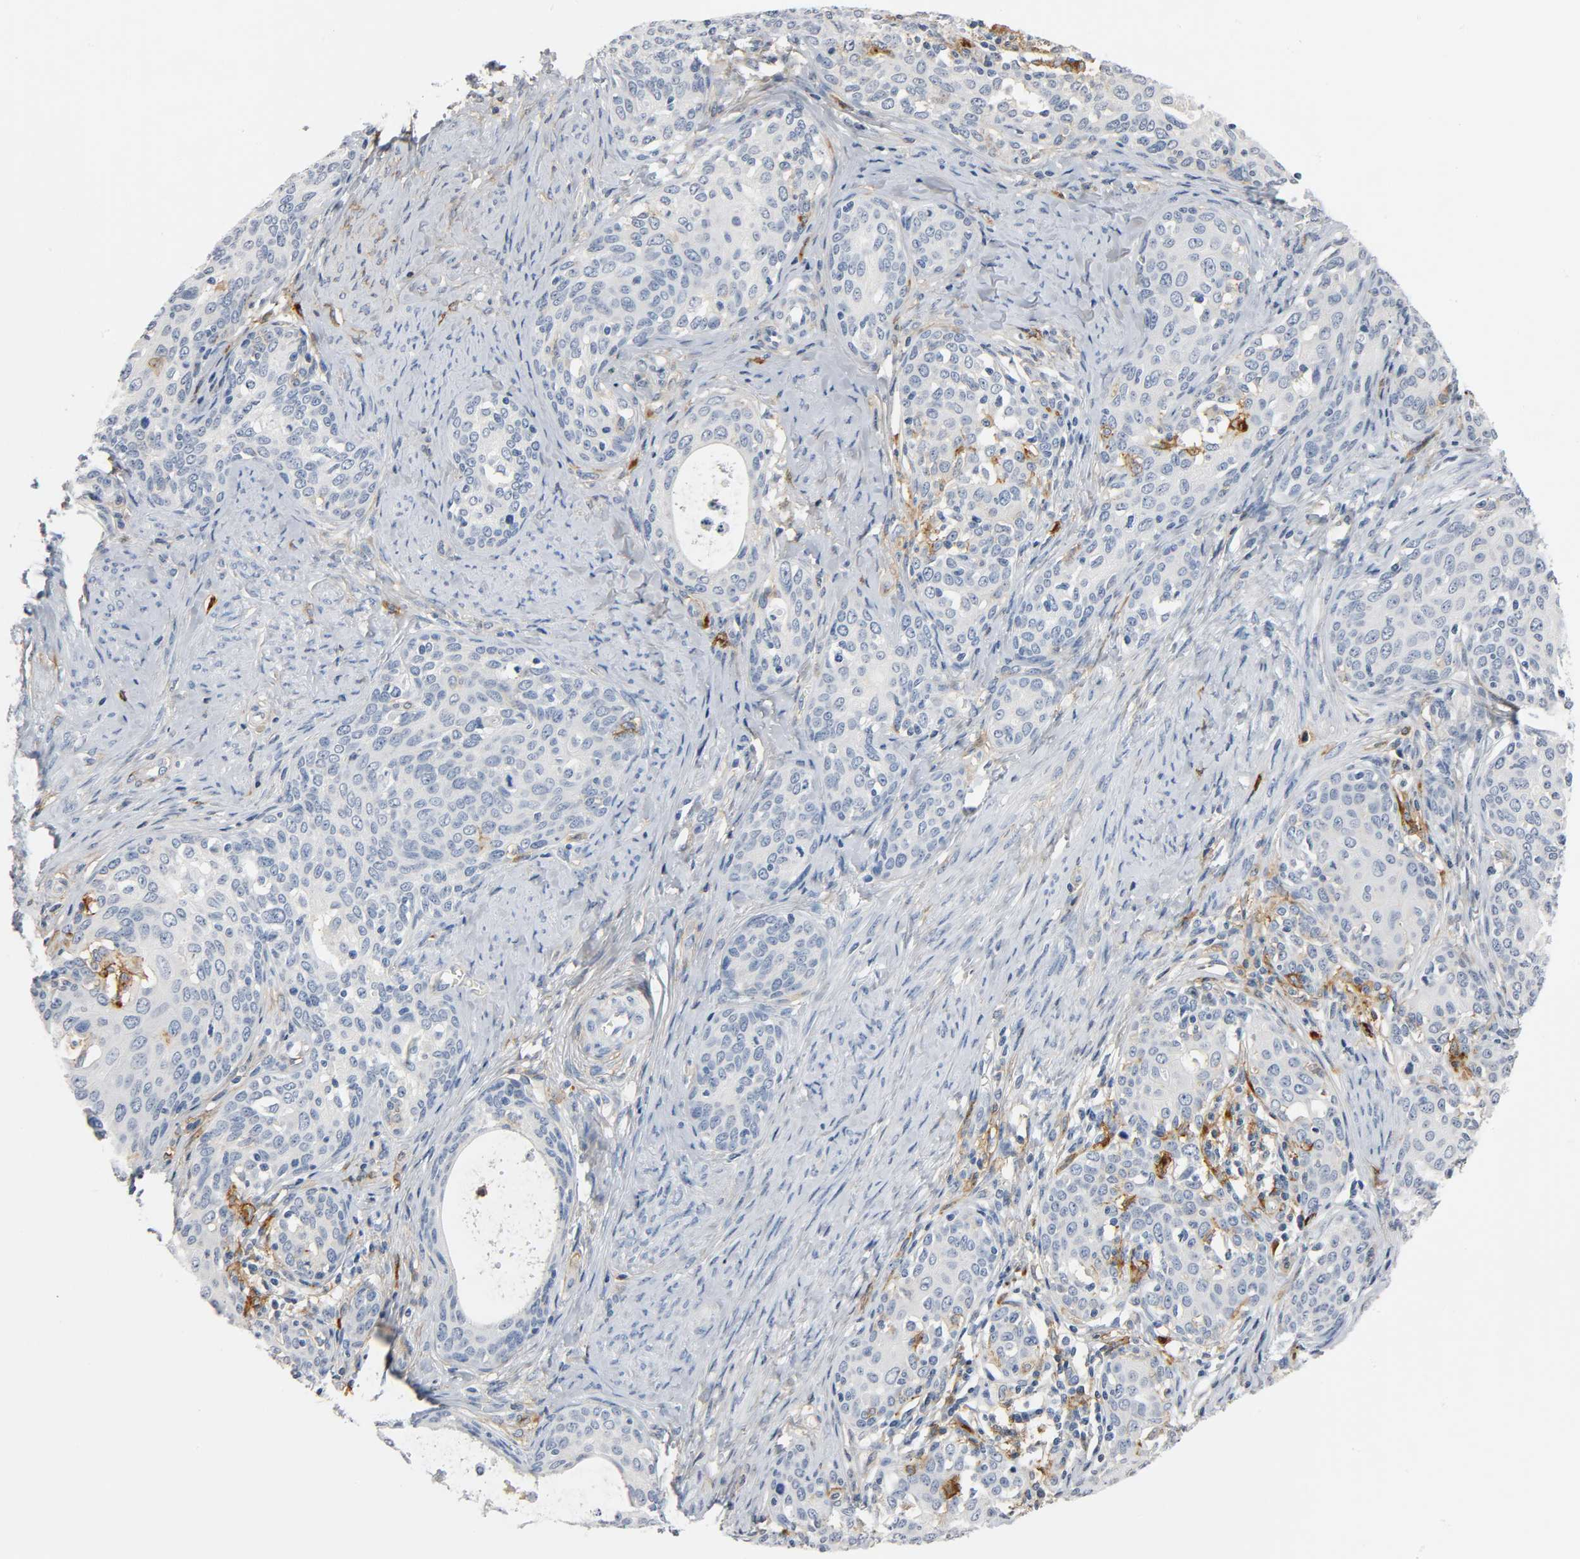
{"staining": {"intensity": "weak", "quantity": "<25%", "location": "cytoplasmic/membranous"}, "tissue": "cervical cancer", "cell_type": "Tumor cells", "image_type": "cancer", "snomed": [{"axis": "morphology", "description": "Squamous cell carcinoma, NOS"}, {"axis": "morphology", "description": "Adenocarcinoma, NOS"}, {"axis": "topography", "description": "Cervix"}], "caption": "The immunohistochemistry (IHC) photomicrograph has no significant expression in tumor cells of cervical cancer (squamous cell carcinoma) tissue. (IHC, brightfield microscopy, high magnification).", "gene": "ANPEP", "patient": {"sex": "female", "age": 52}}